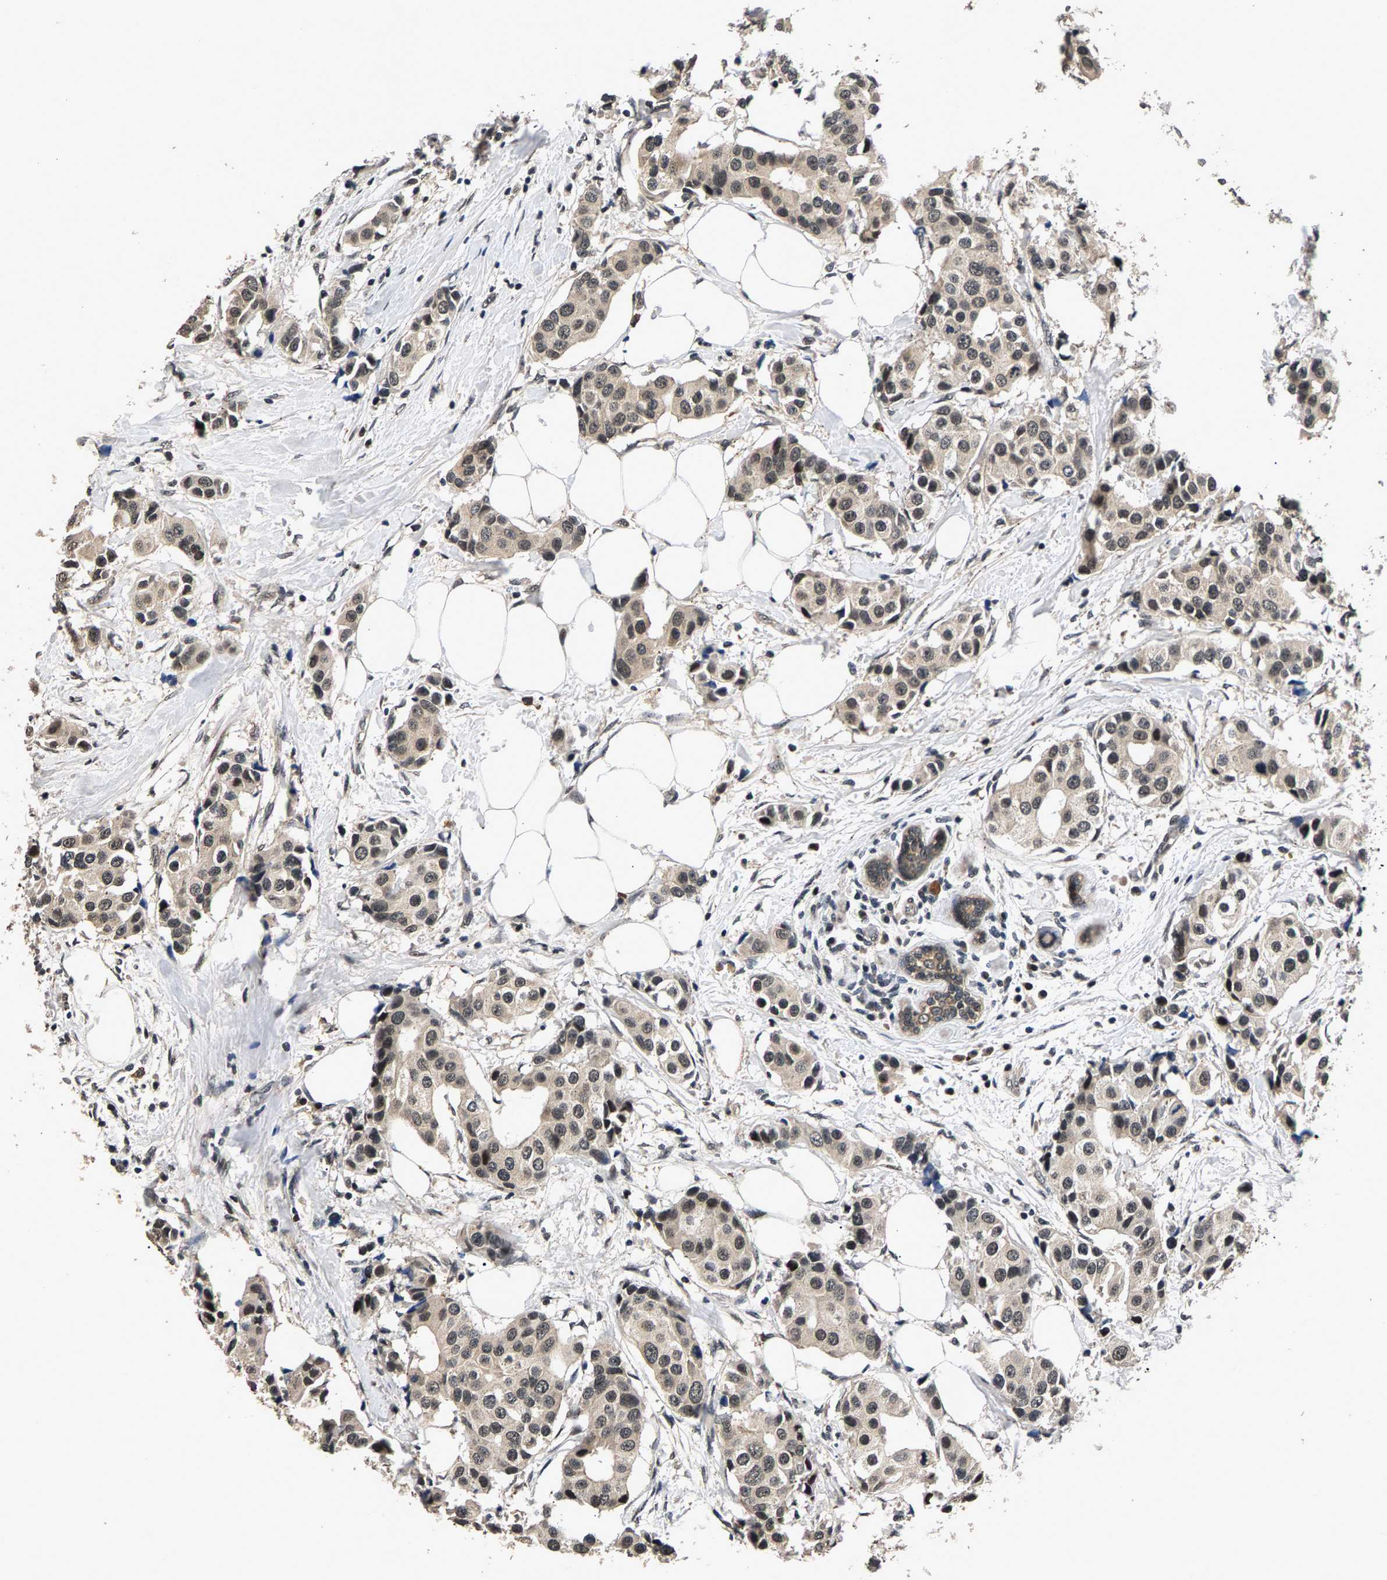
{"staining": {"intensity": "moderate", "quantity": ">75%", "location": "nuclear"}, "tissue": "breast cancer", "cell_type": "Tumor cells", "image_type": "cancer", "snomed": [{"axis": "morphology", "description": "Normal tissue, NOS"}, {"axis": "morphology", "description": "Duct carcinoma"}, {"axis": "topography", "description": "Breast"}], "caption": "Human breast cancer stained for a protein (brown) exhibits moderate nuclear positive expression in approximately >75% of tumor cells.", "gene": "RBM33", "patient": {"sex": "female", "age": 39}}